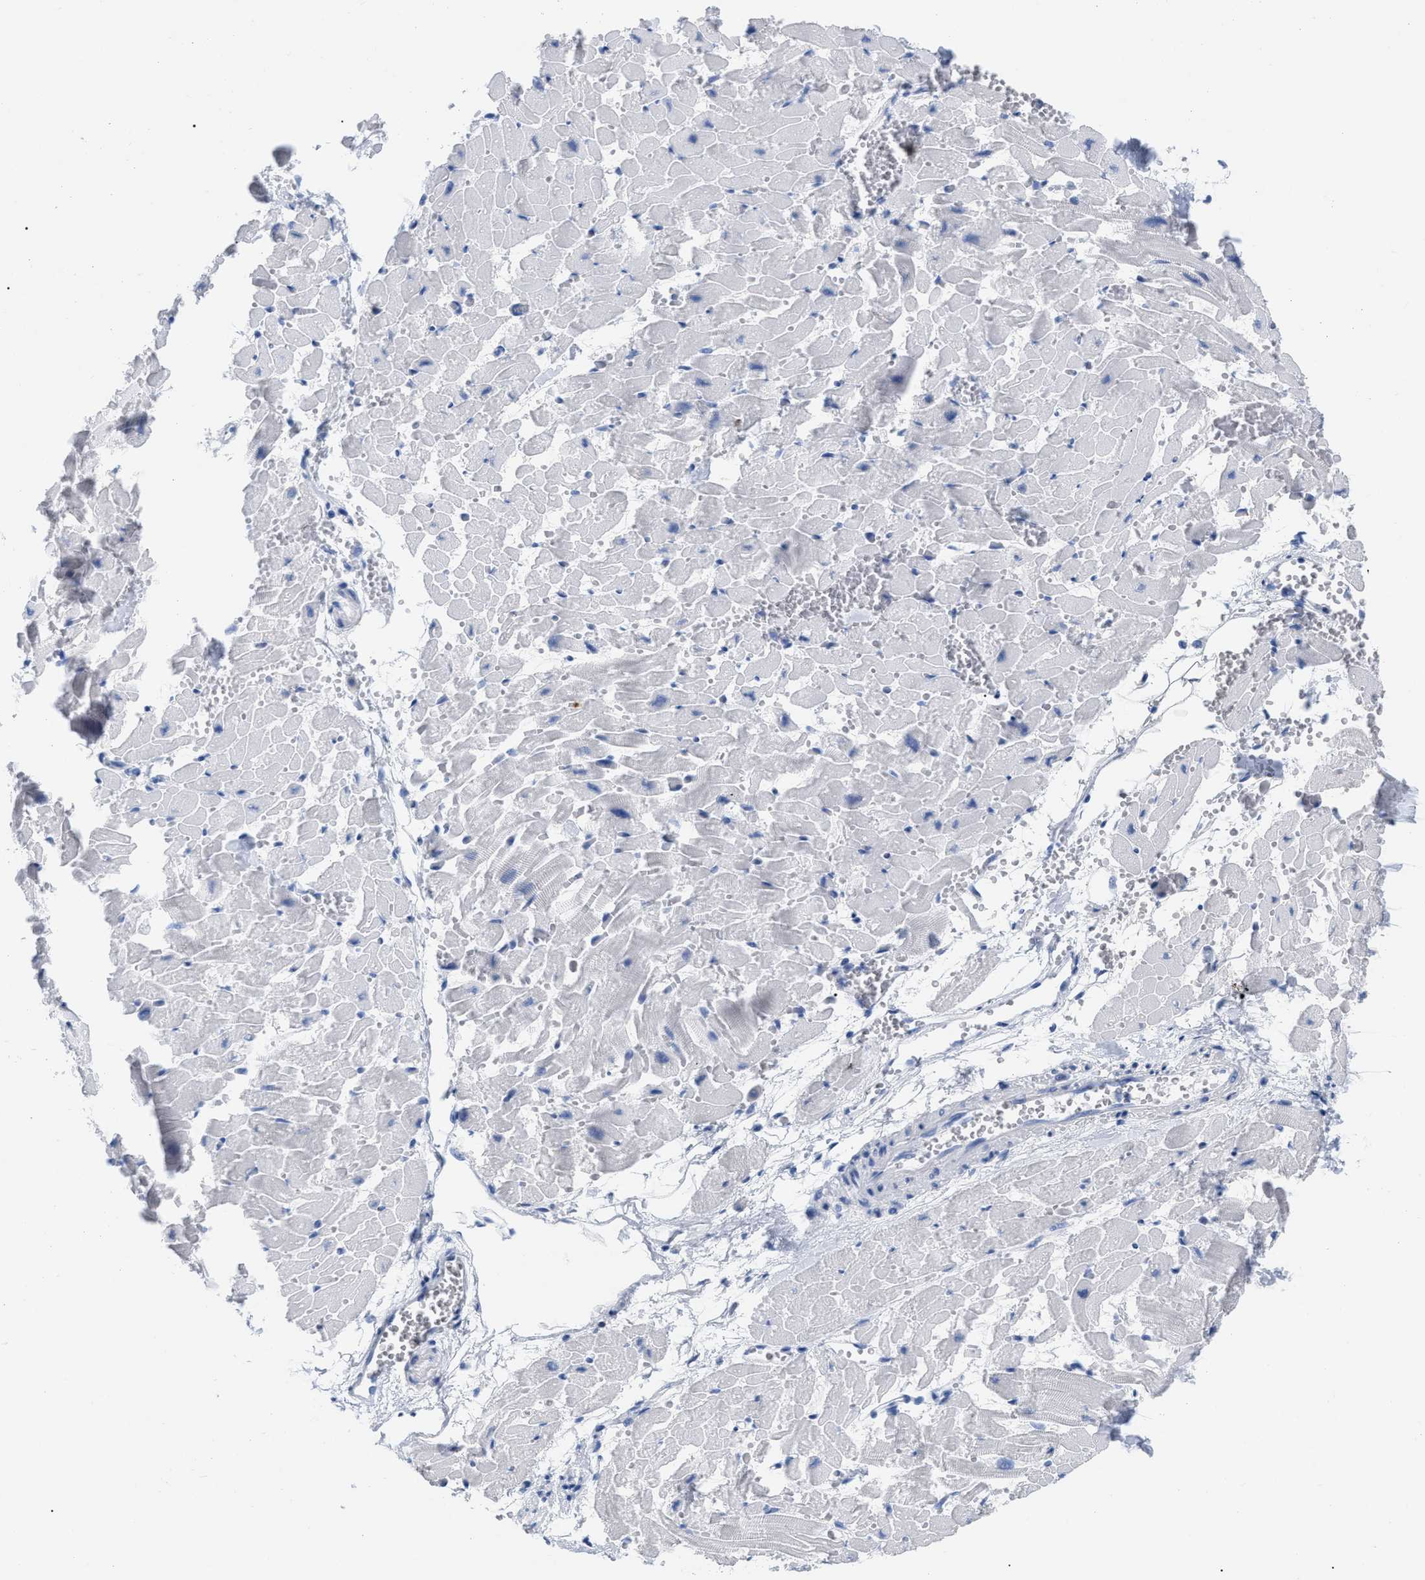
{"staining": {"intensity": "negative", "quantity": "none", "location": "none"}, "tissue": "heart muscle", "cell_type": "Cardiomyocytes", "image_type": "normal", "snomed": [{"axis": "morphology", "description": "Normal tissue, NOS"}, {"axis": "topography", "description": "Heart"}], "caption": "Photomicrograph shows no significant protein positivity in cardiomyocytes of unremarkable heart muscle.", "gene": "CD5", "patient": {"sex": "female", "age": 19}}